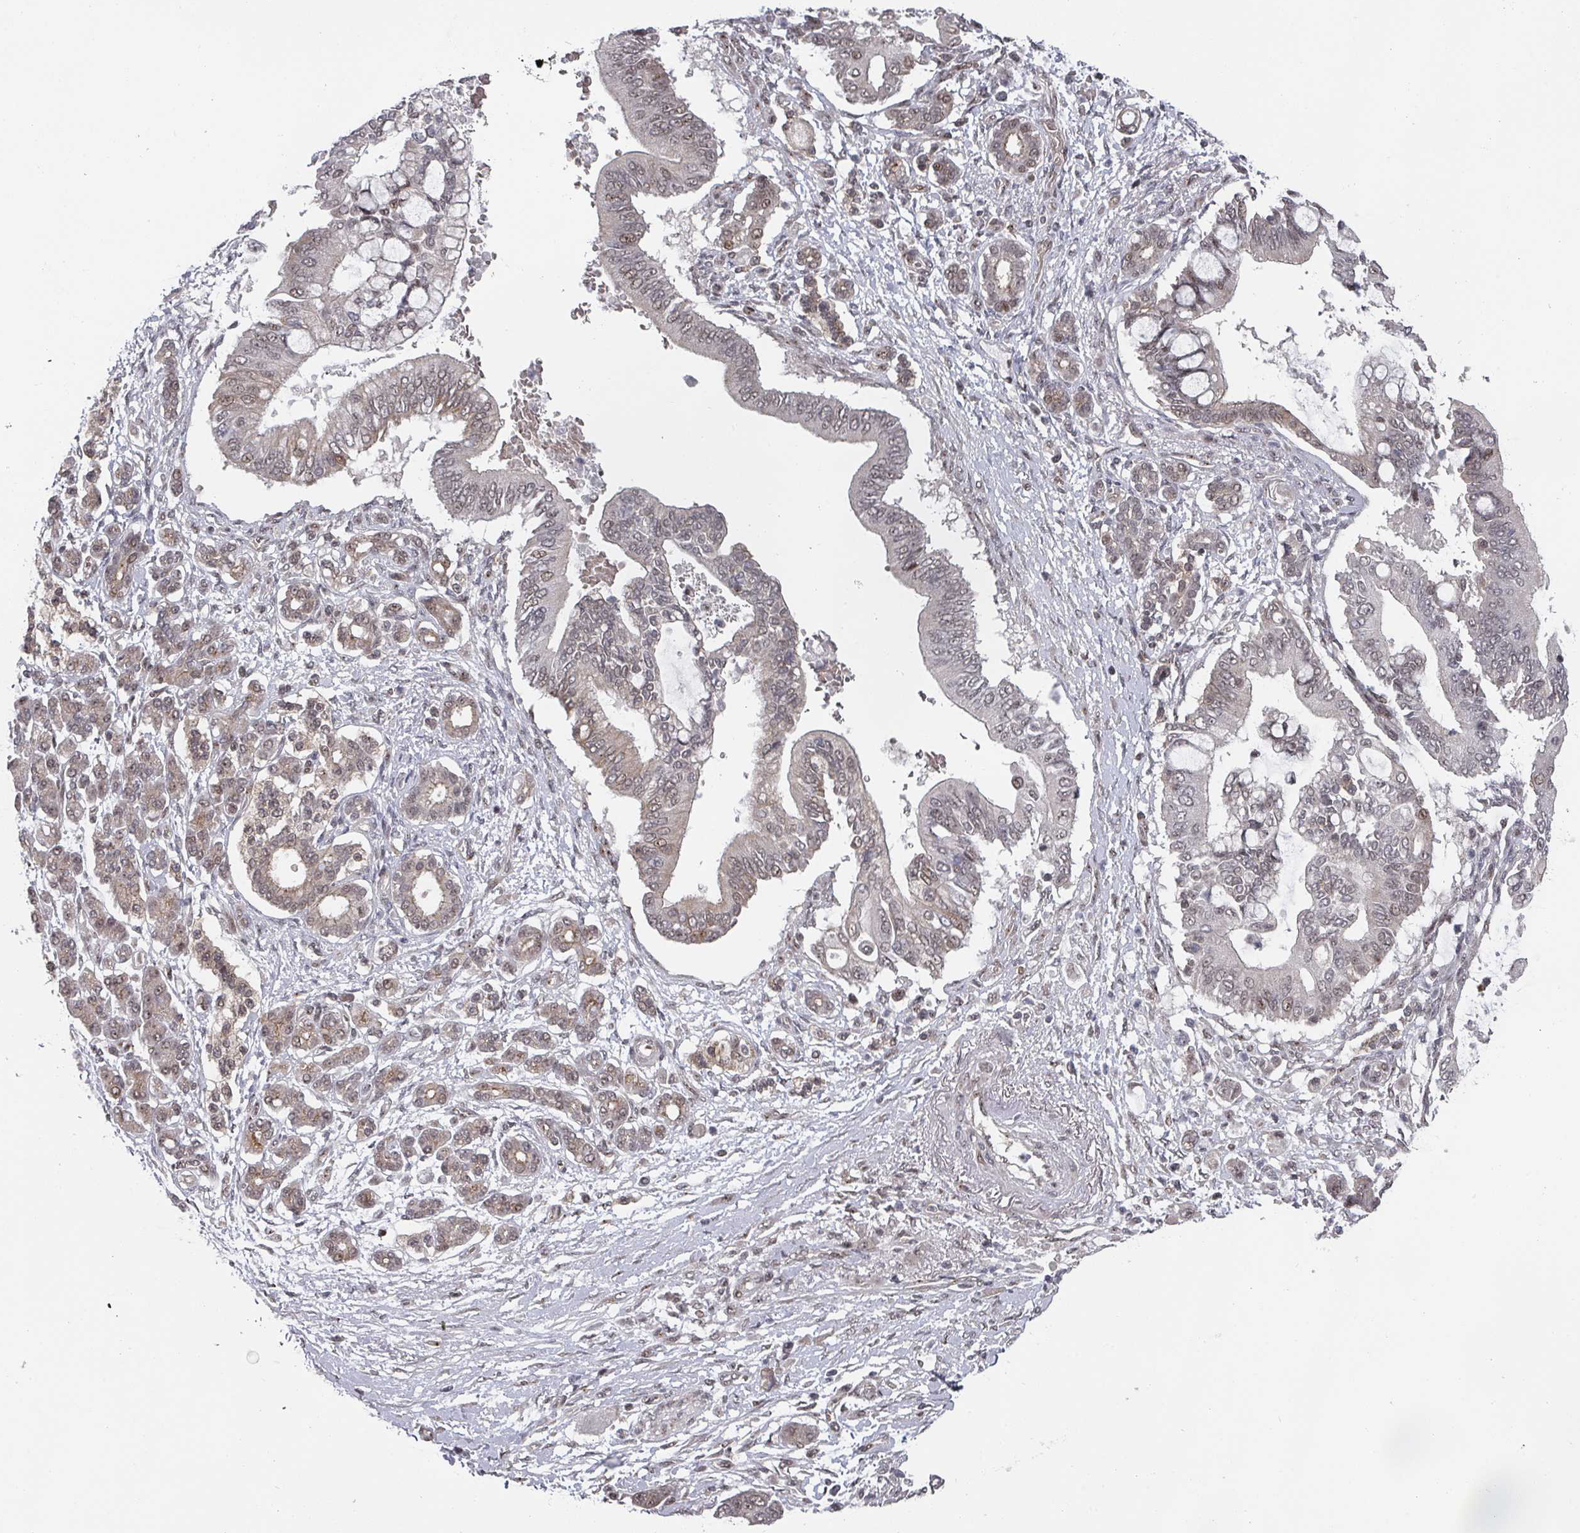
{"staining": {"intensity": "weak", "quantity": ">75%", "location": "nuclear"}, "tissue": "pancreatic cancer", "cell_type": "Tumor cells", "image_type": "cancer", "snomed": [{"axis": "morphology", "description": "Adenocarcinoma, NOS"}, {"axis": "topography", "description": "Pancreas"}], "caption": "Immunohistochemical staining of pancreatic cancer exhibits low levels of weak nuclear protein expression in about >75% of tumor cells. The protein of interest is shown in brown color, while the nuclei are stained blue.", "gene": "KIF1C", "patient": {"sex": "male", "age": 68}}